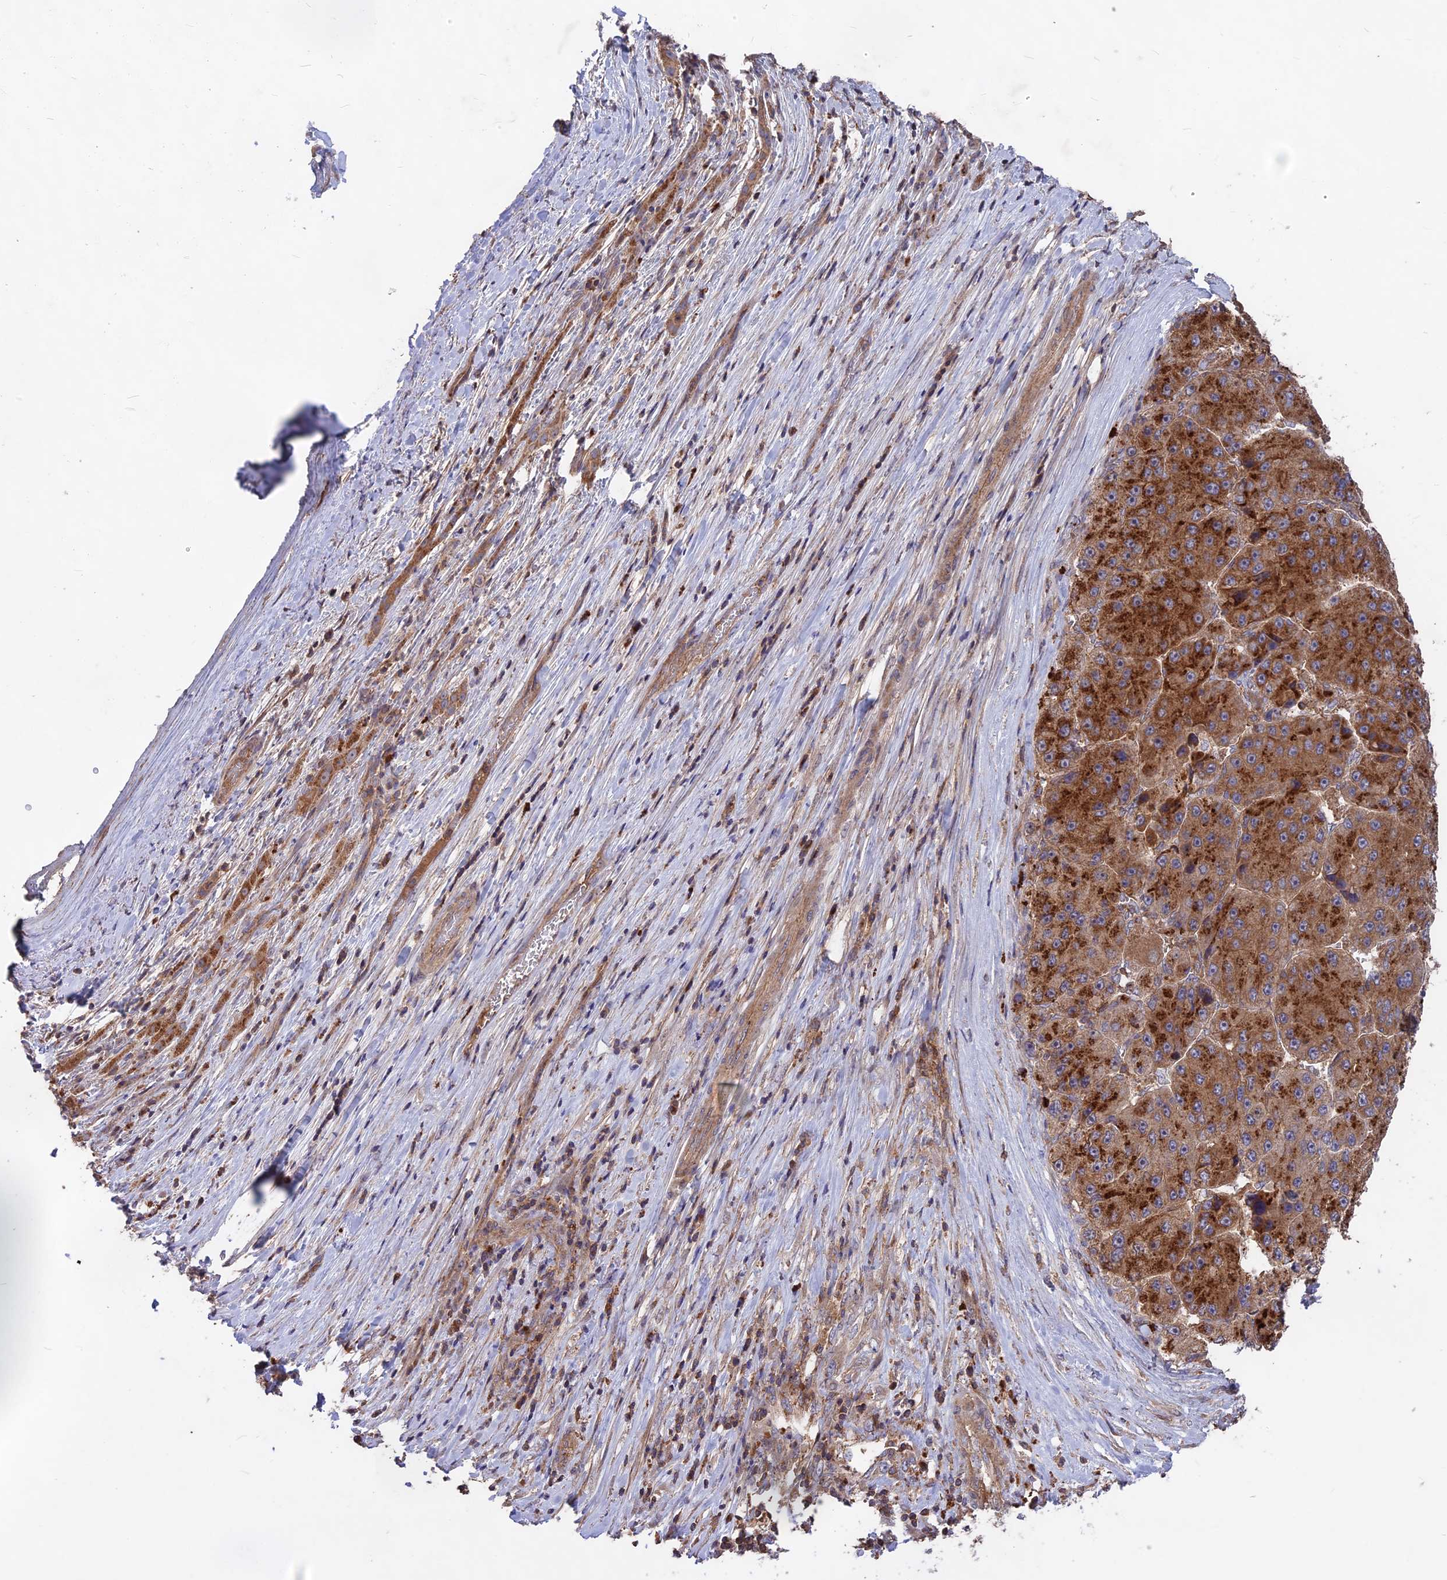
{"staining": {"intensity": "strong", "quantity": ">75%", "location": "cytoplasmic/membranous"}, "tissue": "liver cancer", "cell_type": "Tumor cells", "image_type": "cancer", "snomed": [{"axis": "morphology", "description": "Carcinoma, Hepatocellular, NOS"}, {"axis": "topography", "description": "Liver"}], "caption": "The immunohistochemical stain labels strong cytoplasmic/membranous expression in tumor cells of hepatocellular carcinoma (liver) tissue. (DAB IHC with brightfield microscopy, high magnification).", "gene": "NUDT8", "patient": {"sex": "female", "age": 73}}